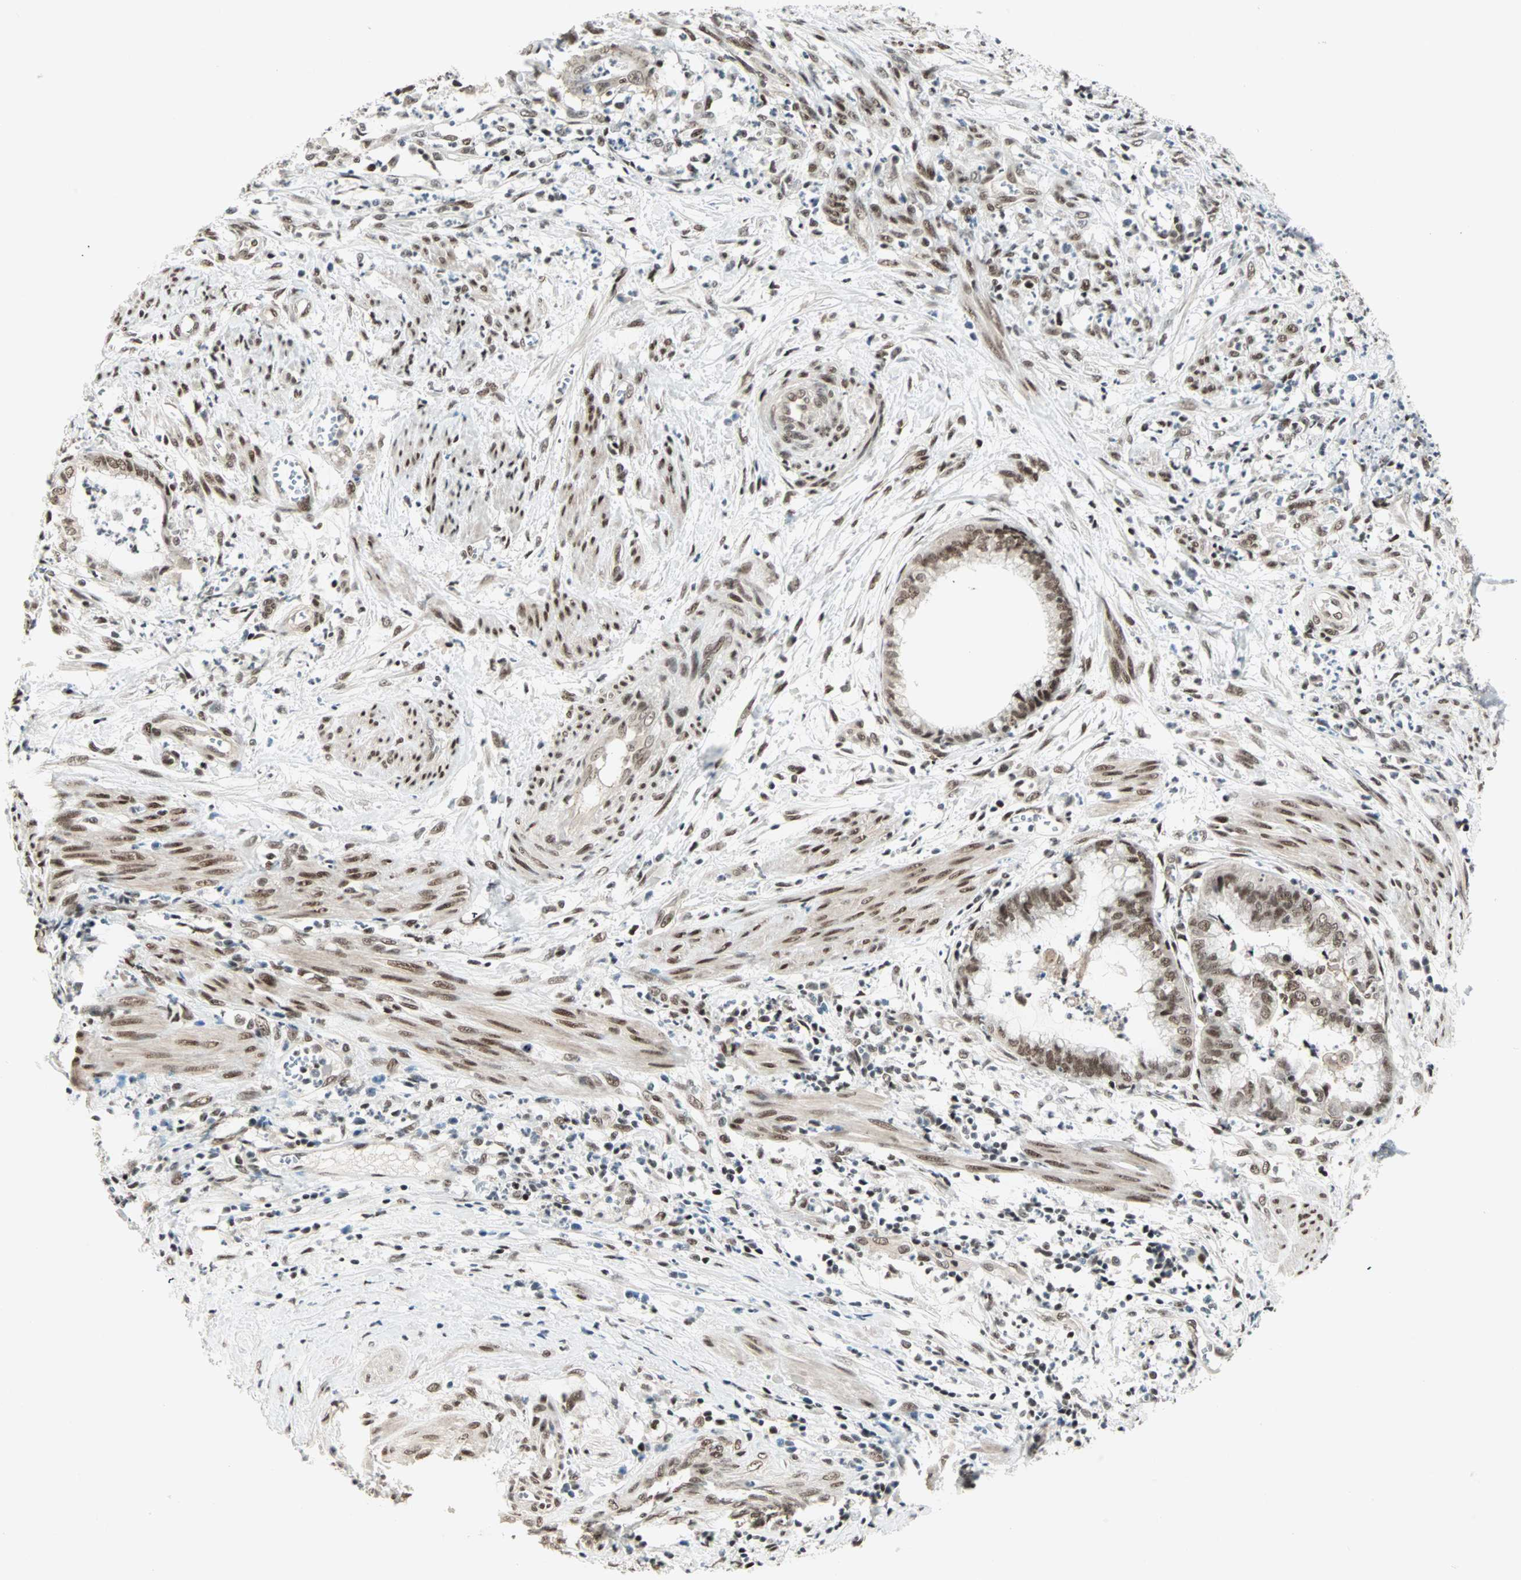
{"staining": {"intensity": "moderate", "quantity": ">75%", "location": "nuclear"}, "tissue": "endometrial cancer", "cell_type": "Tumor cells", "image_type": "cancer", "snomed": [{"axis": "morphology", "description": "Necrosis, NOS"}, {"axis": "morphology", "description": "Adenocarcinoma, NOS"}, {"axis": "topography", "description": "Endometrium"}], "caption": "Immunohistochemistry (IHC) image of human endometrial adenocarcinoma stained for a protein (brown), which demonstrates medium levels of moderate nuclear expression in approximately >75% of tumor cells.", "gene": "BLM", "patient": {"sex": "female", "age": 79}}